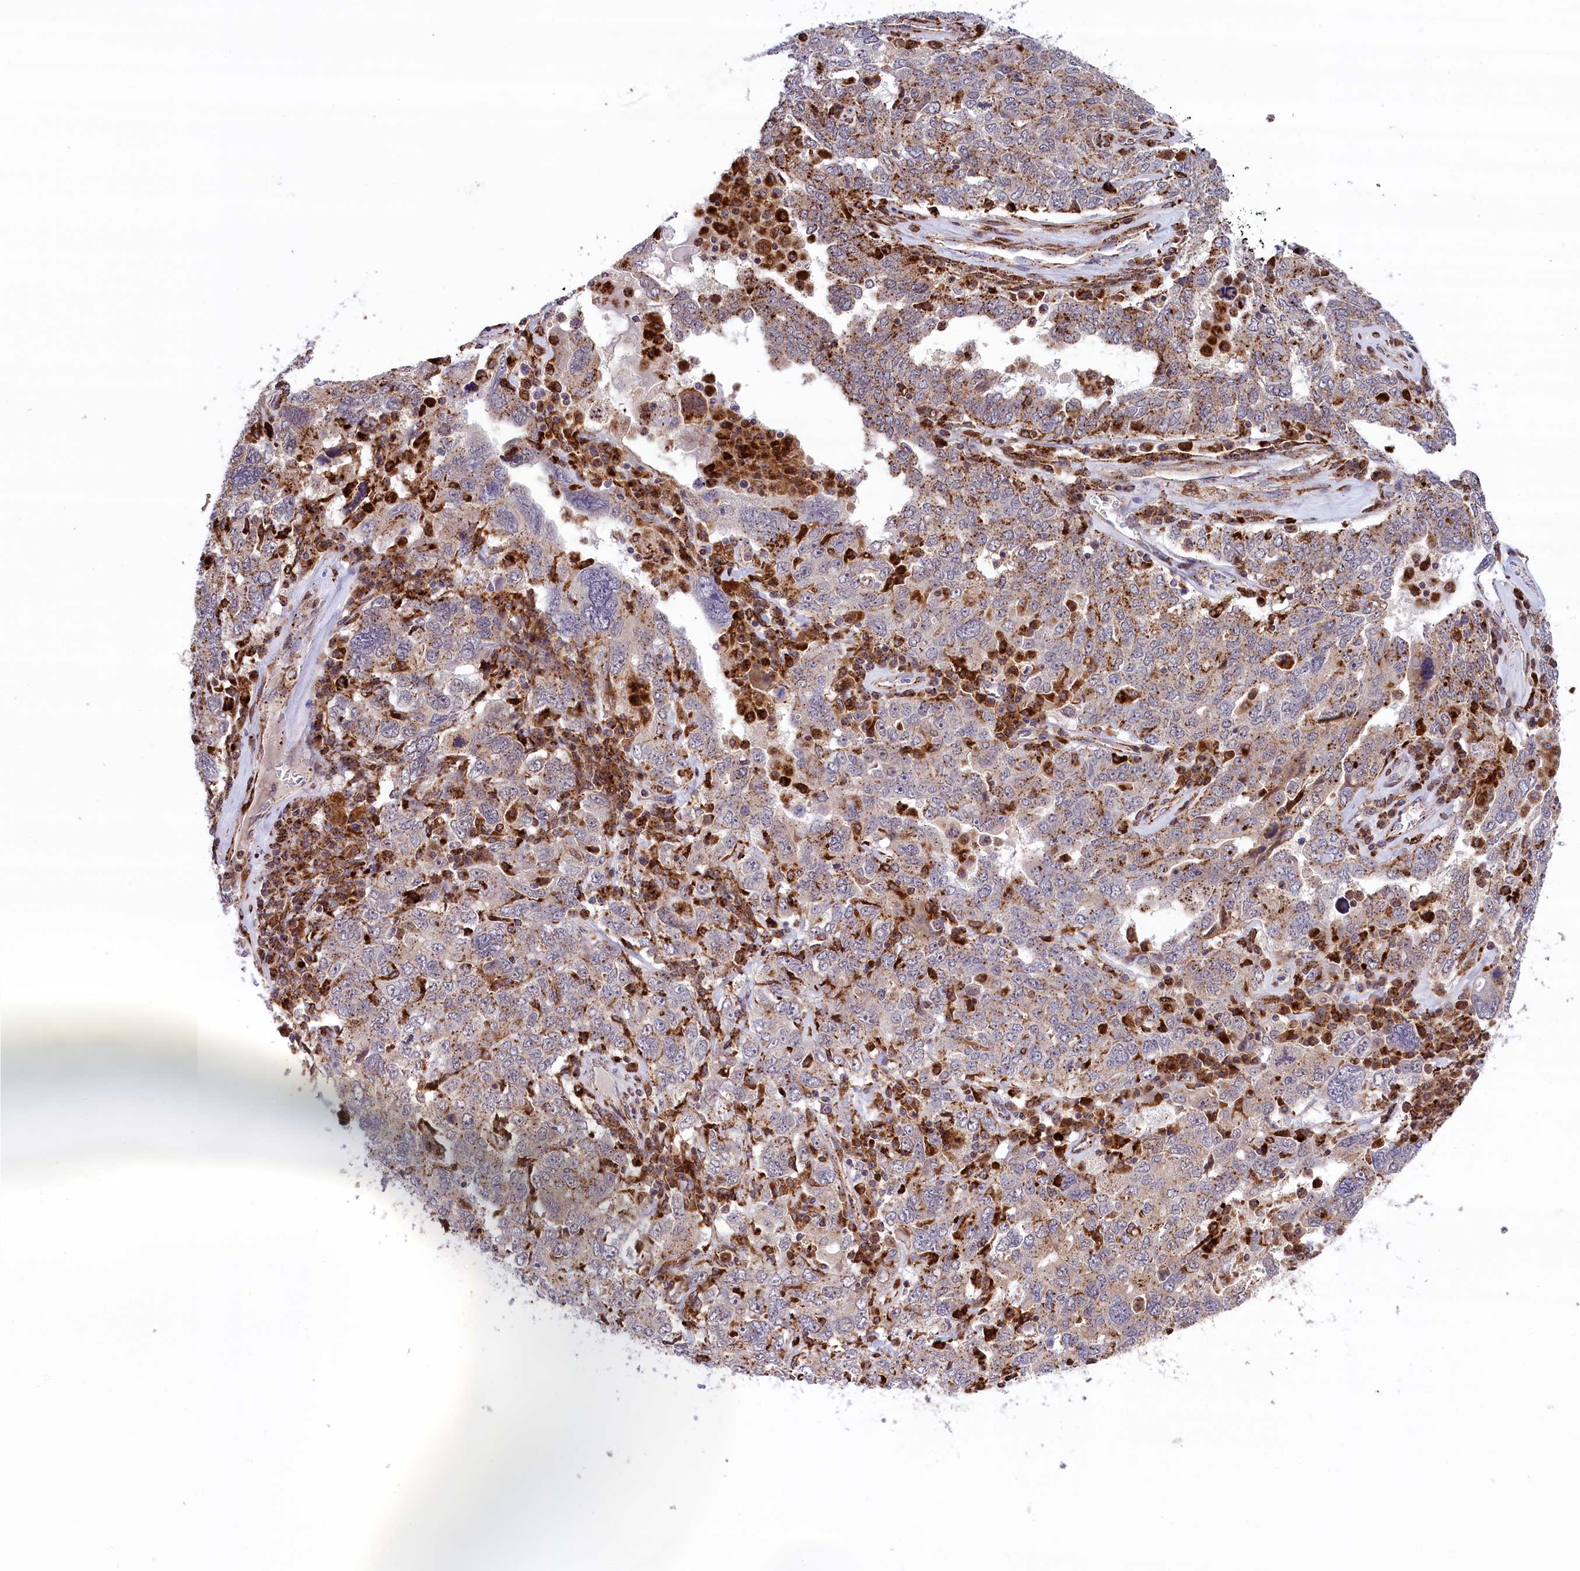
{"staining": {"intensity": "moderate", "quantity": "25%-75%", "location": "cytoplasmic/membranous"}, "tissue": "ovarian cancer", "cell_type": "Tumor cells", "image_type": "cancer", "snomed": [{"axis": "morphology", "description": "Carcinoma, endometroid"}, {"axis": "topography", "description": "Ovary"}], "caption": "Moderate cytoplasmic/membranous protein expression is seen in about 25%-75% of tumor cells in ovarian cancer.", "gene": "MAN2B1", "patient": {"sex": "female", "age": 62}}